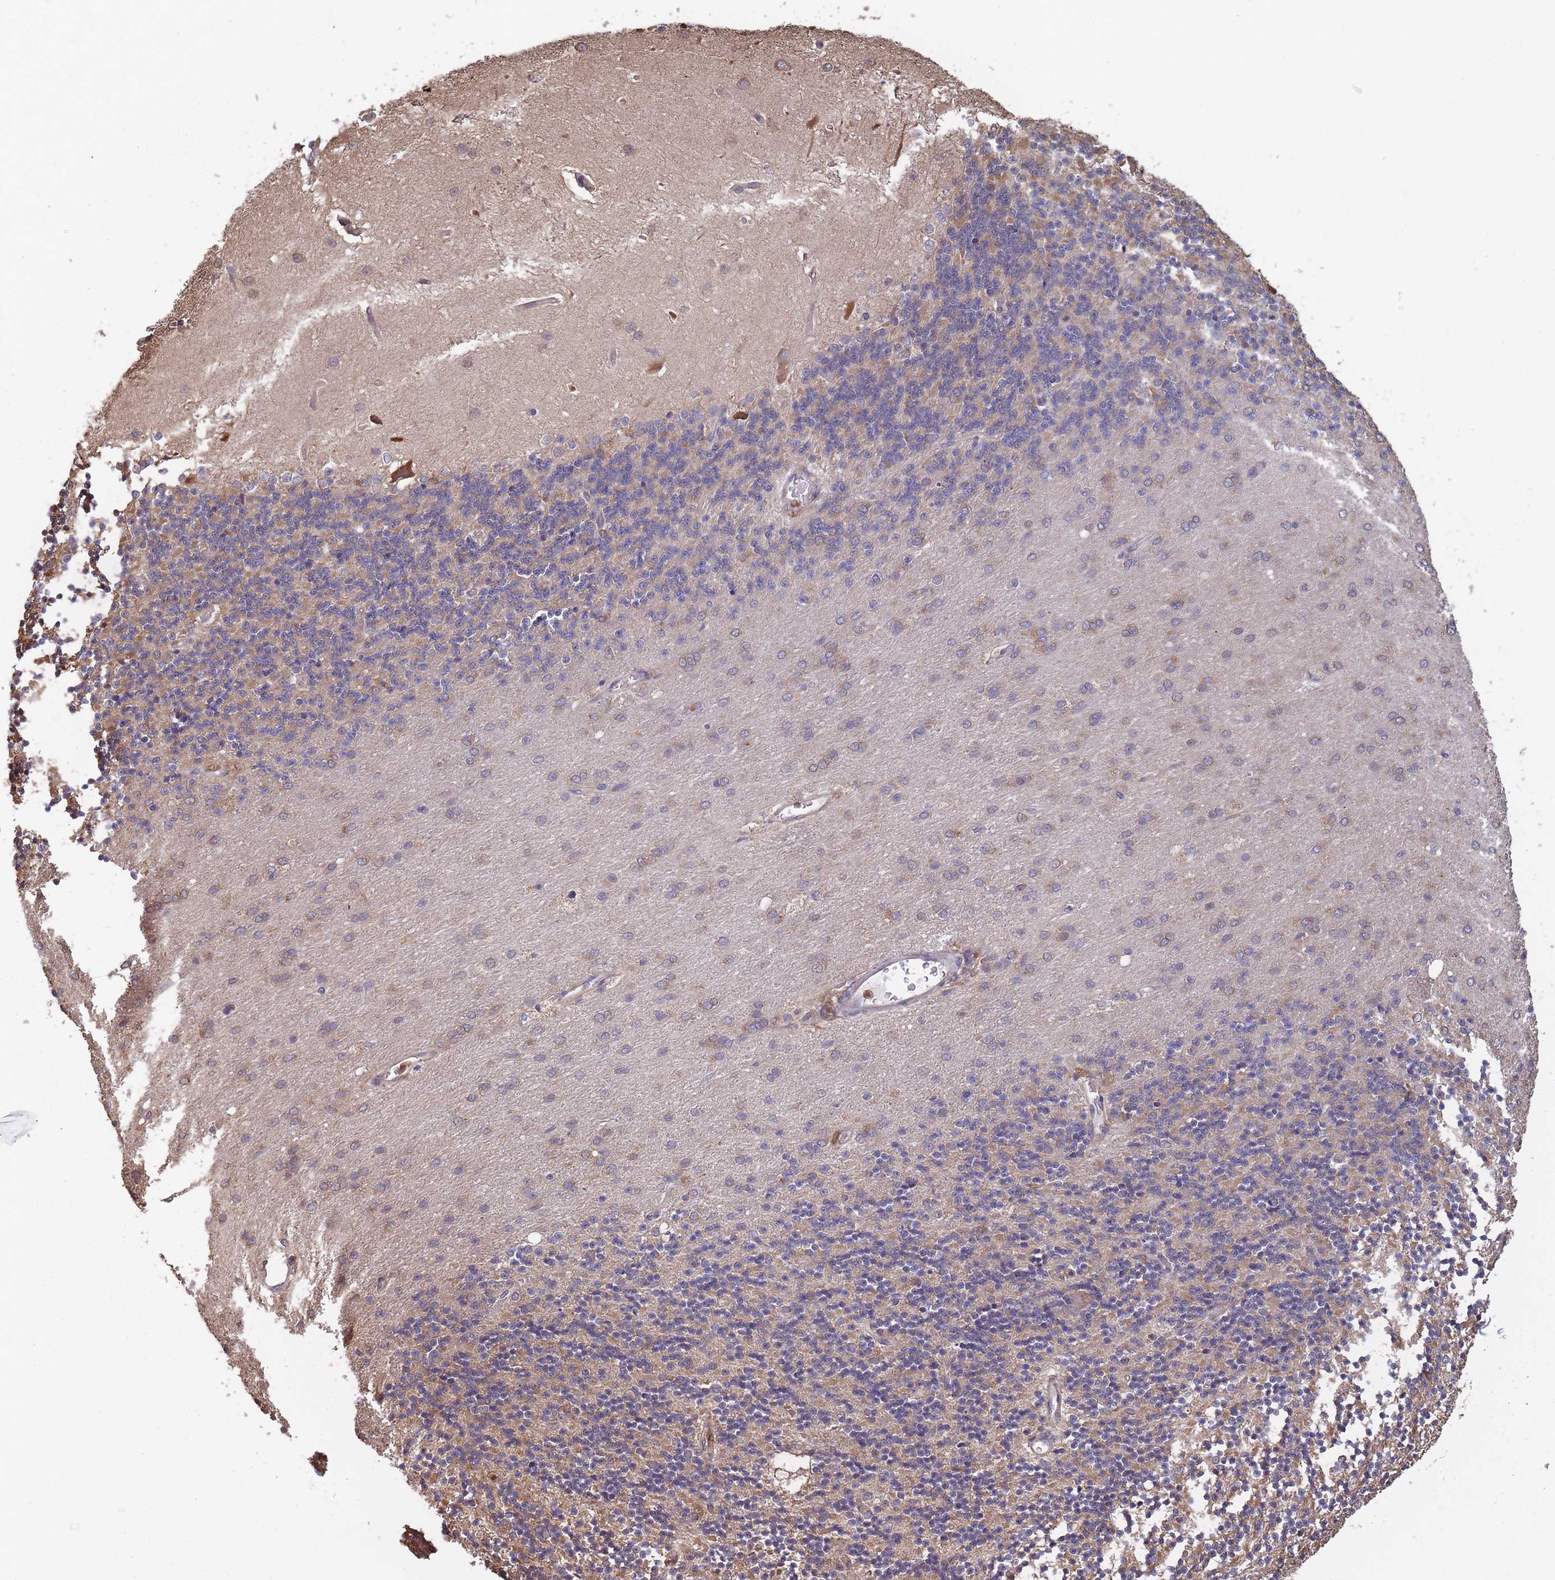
{"staining": {"intensity": "moderate", "quantity": "<25%", "location": "cytoplasmic/membranous"}, "tissue": "cerebellum", "cell_type": "Cells in granular layer", "image_type": "normal", "snomed": [{"axis": "morphology", "description": "Normal tissue, NOS"}, {"axis": "topography", "description": "Cerebellum"}], "caption": "A histopathology image of cerebellum stained for a protein exhibits moderate cytoplasmic/membranous brown staining in cells in granular layer. (IHC, brightfield microscopy, high magnification).", "gene": "ARL13B", "patient": {"sex": "female", "age": 29}}